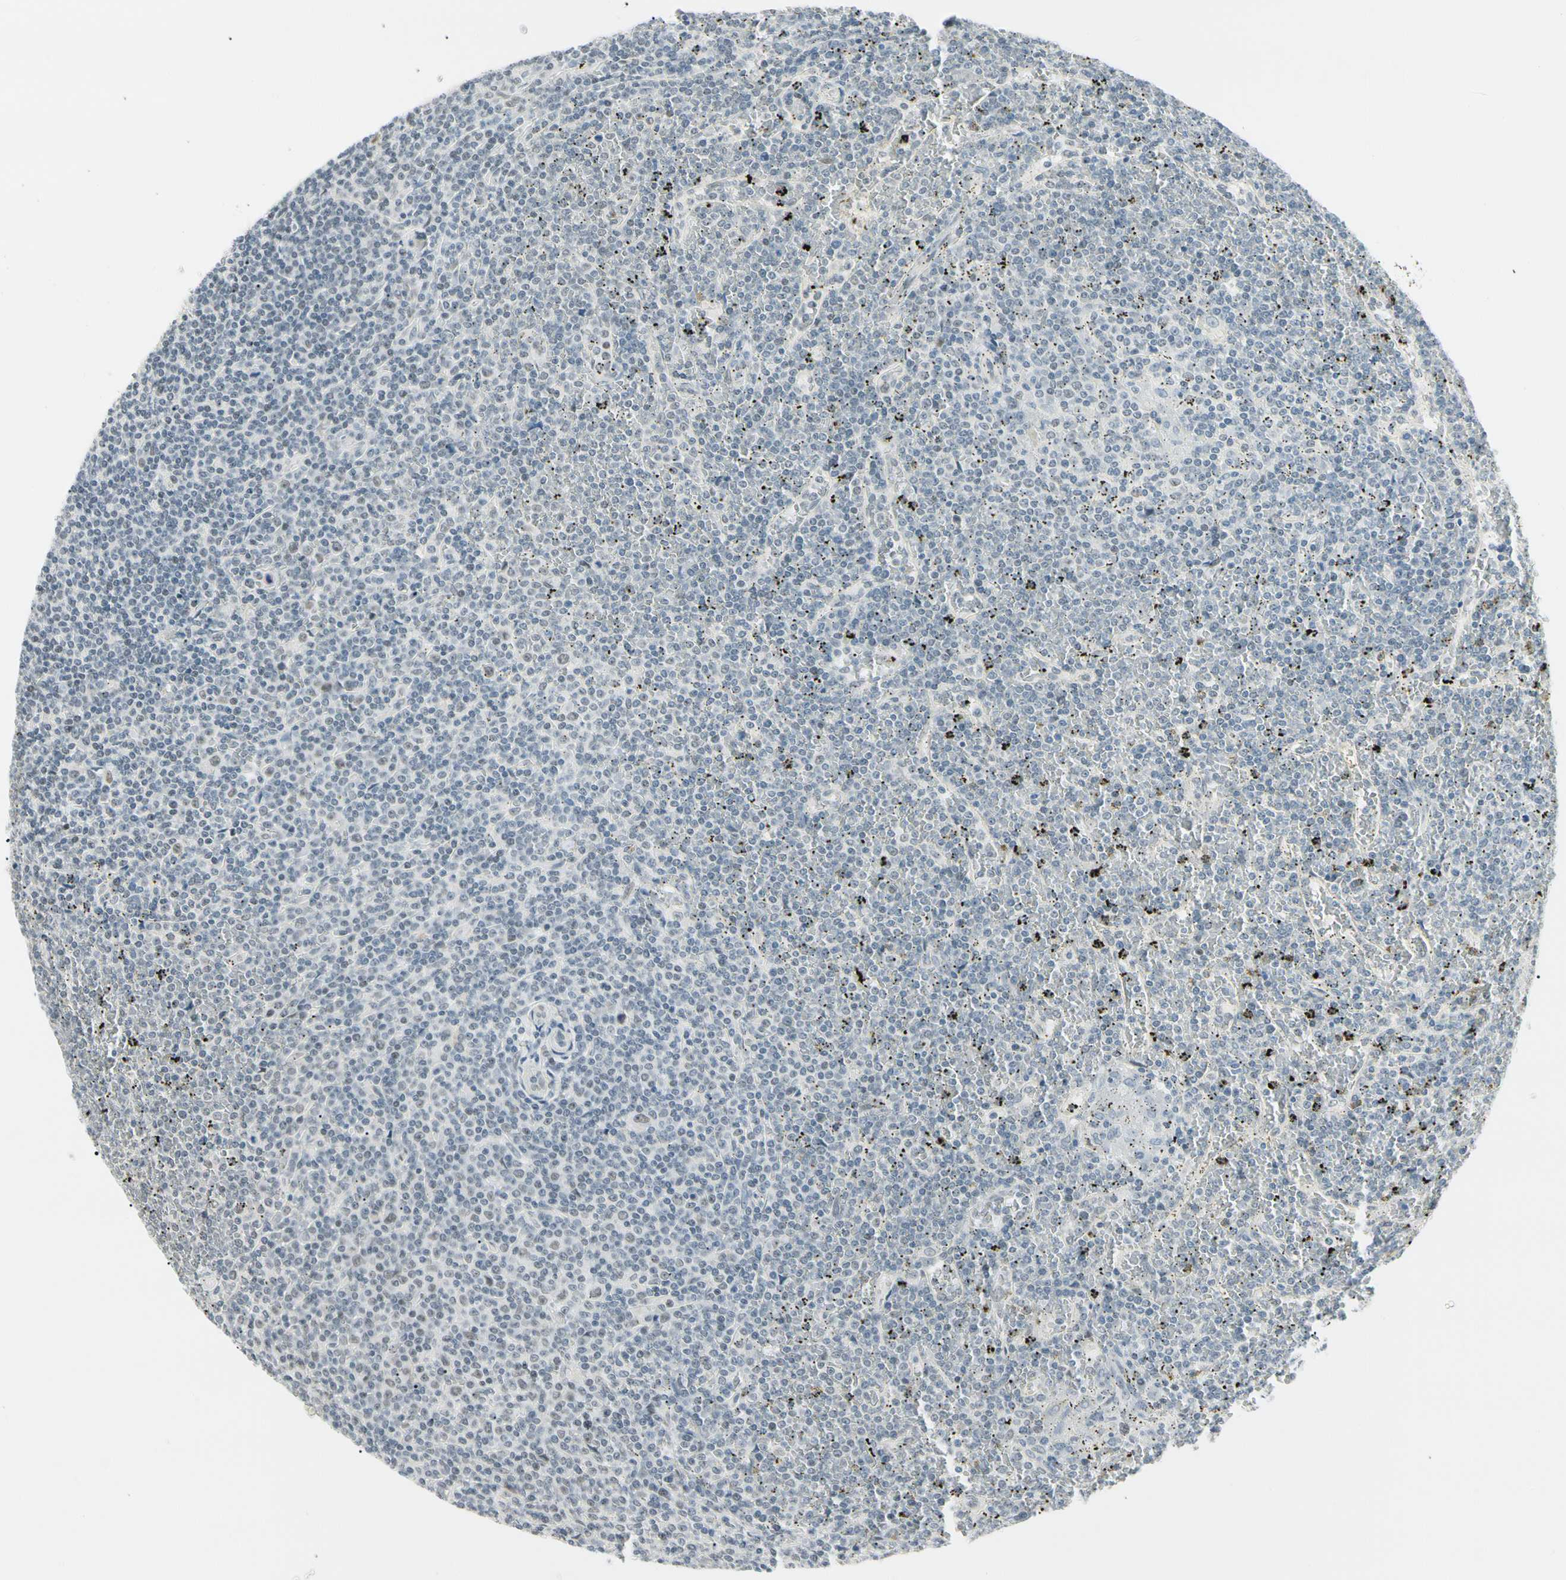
{"staining": {"intensity": "negative", "quantity": "none", "location": "none"}, "tissue": "lymphoma", "cell_type": "Tumor cells", "image_type": "cancer", "snomed": [{"axis": "morphology", "description": "Malignant lymphoma, non-Hodgkin's type, Low grade"}, {"axis": "topography", "description": "Spleen"}], "caption": "Tumor cells show no significant staining in lymphoma. Nuclei are stained in blue.", "gene": "ASPN", "patient": {"sex": "female", "age": 19}}